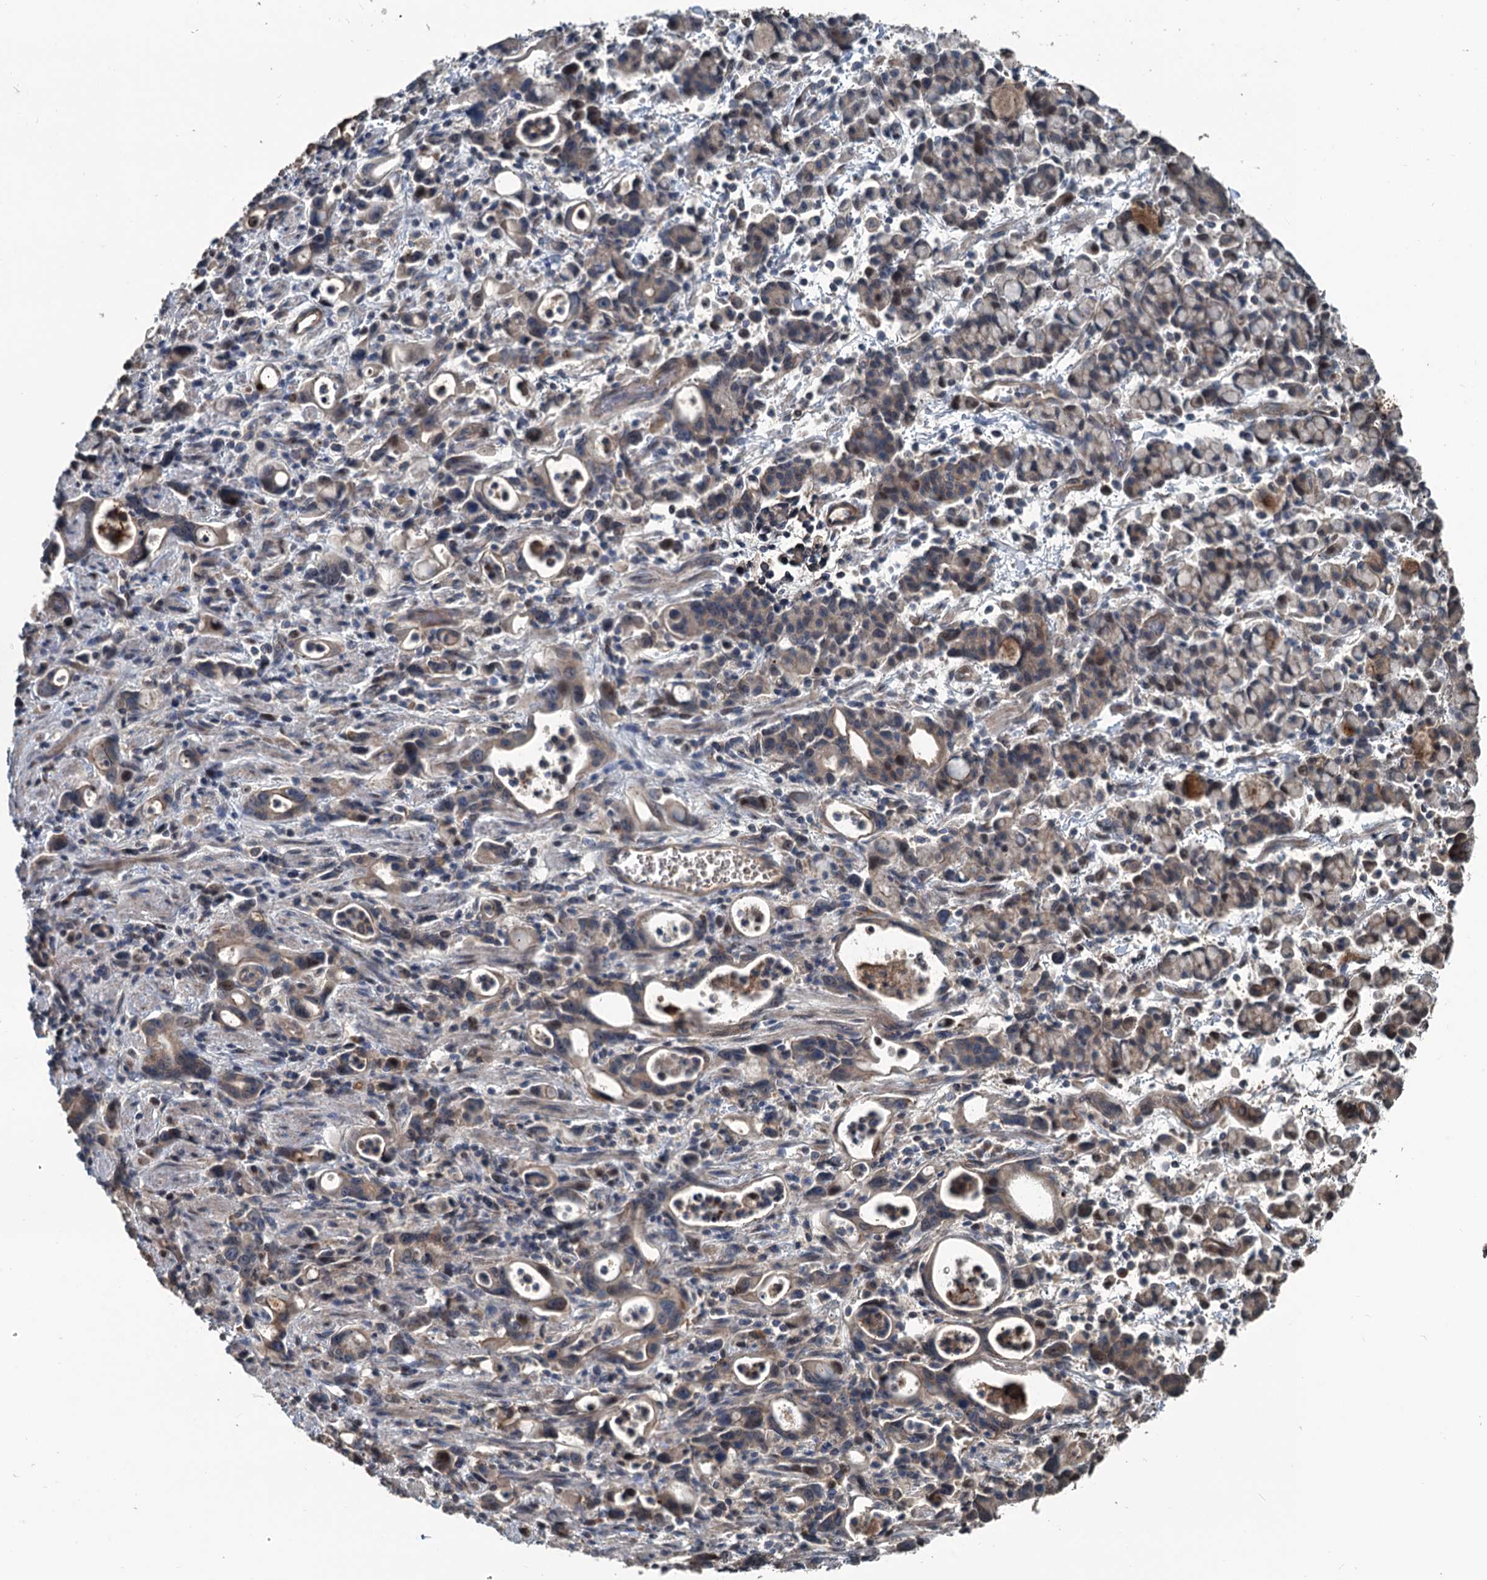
{"staining": {"intensity": "weak", "quantity": "25%-75%", "location": "cytoplasmic/membranous"}, "tissue": "stomach cancer", "cell_type": "Tumor cells", "image_type": "cancer", "snomed": [{"axis": "morphology", "description": "Adenocarcinoma, NOS"}, {"axis": "topography", "description": "Stomach, lower"}], "caption": "High-power microscopy captured an immunohistochemistry micrograph of adenocarcinoma (stomach), revealing weak cytoplasmic/membranous staining in approximately 25%-75% of tumor cells. (DAB (3,3'-diaminobenzidine) = brown stain, brightfield microscopy at high magnification).", "gene": "TEDC1", "patient": {"sex": "female", "age": 43}}